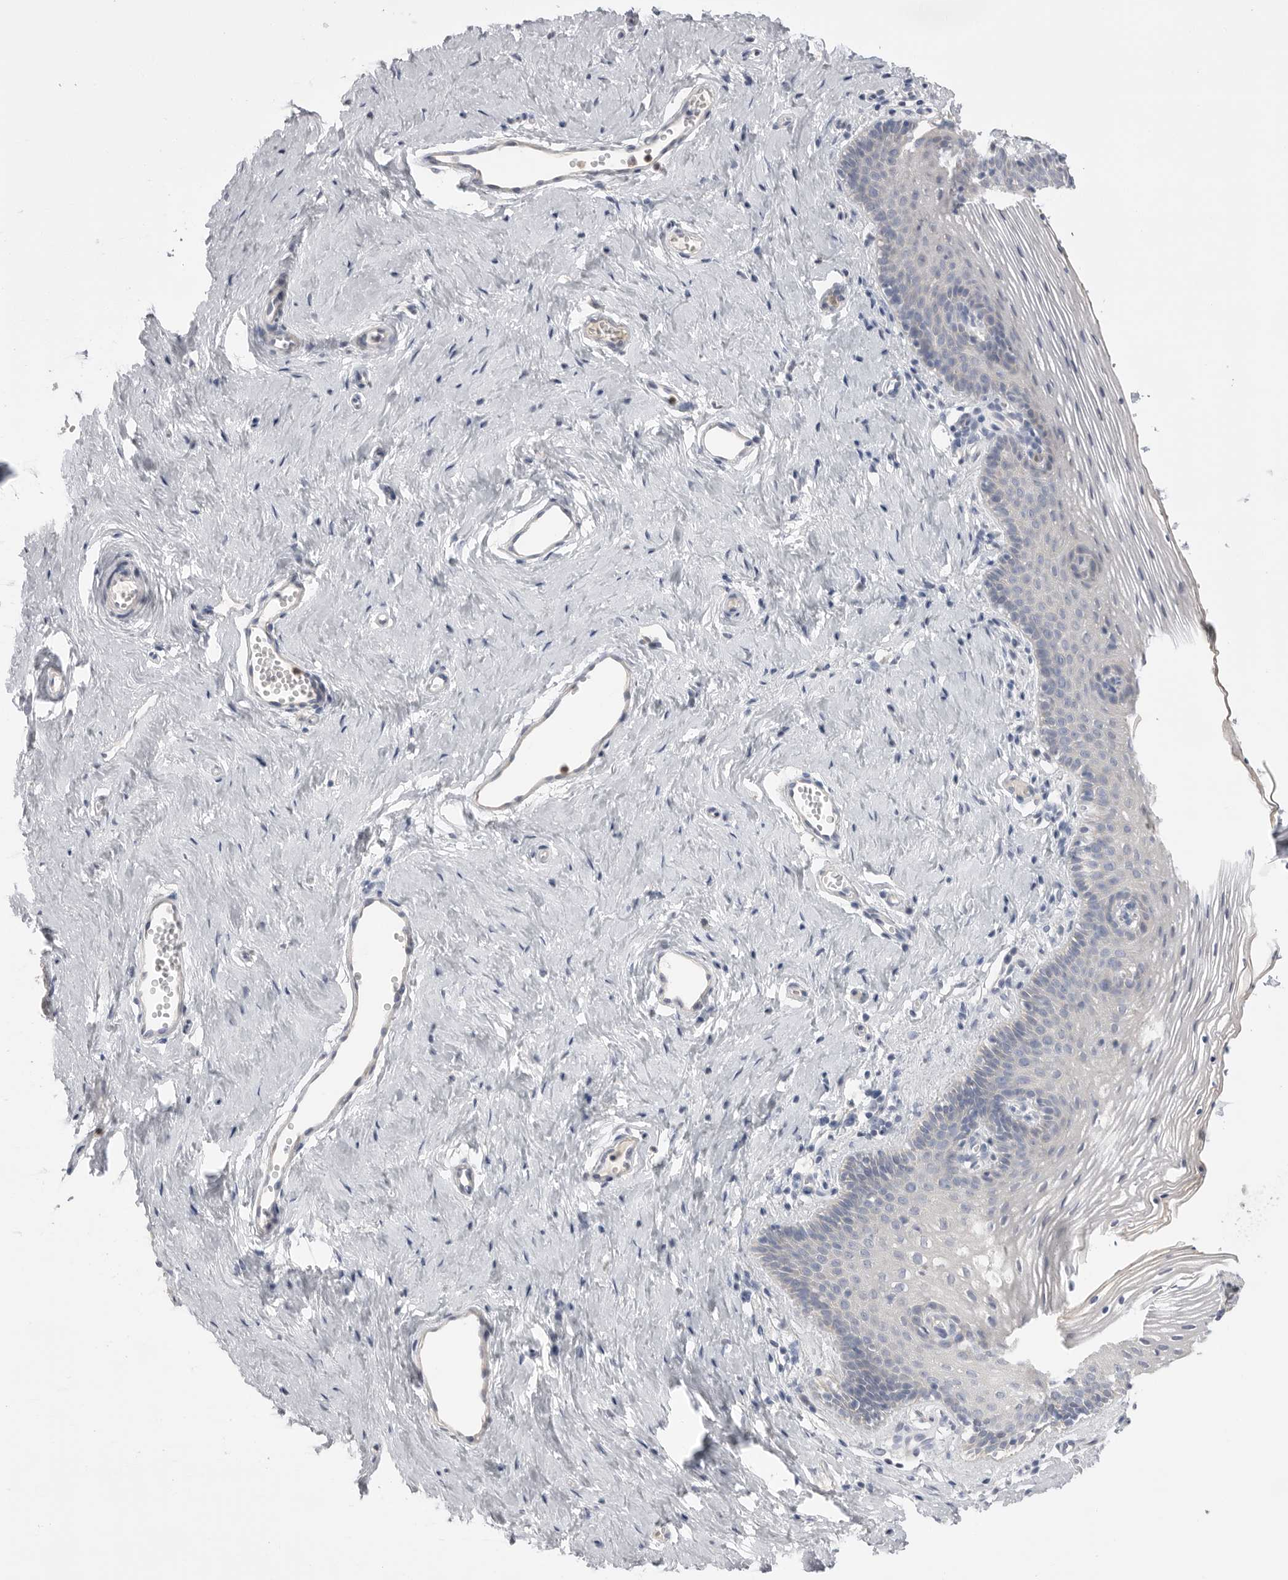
{"staining": {"intensity": "negative", "quantity": "none", "location": "none"}, "tissue": "vagina", "cell_type": "Squamous epithelial cells", "image_type": "normal", "snomed": [{"axis": "morphology", "description": "Normal tissue, NOS"}, {"axis": "topography", "description": "Vagina"}], "caption": "High power microscopy image of an immunohistochemistry image of normal vagina, revealing no significant positivity in squamous epithelial cells. (Brightfield microscopy of DAB immunohistochemistry at high magnification).", "gene": "CCDC126", "patient": {"sex": "female", "age": 32}}